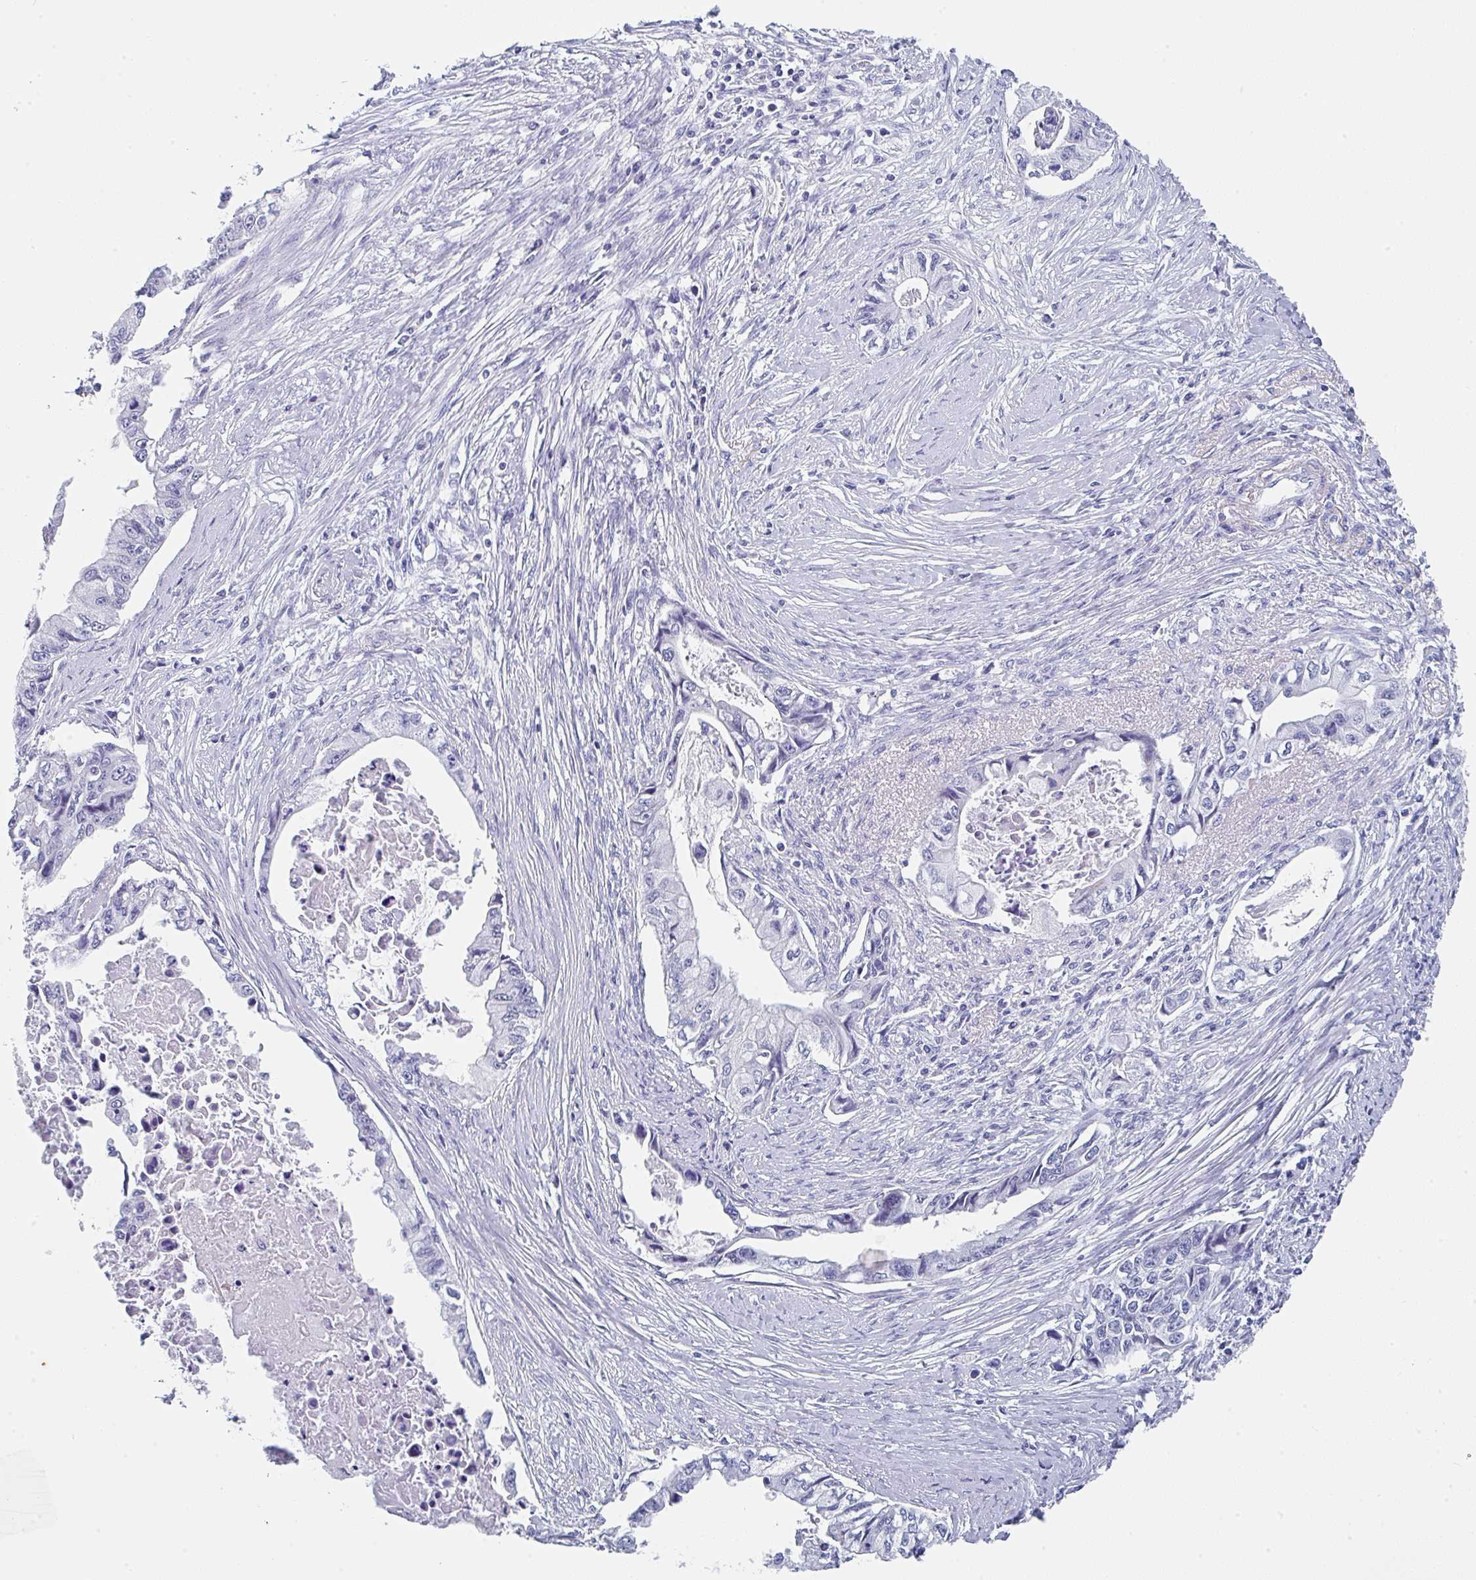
{"staining": {"intensity": "negative", "quantity": "none", "location": "none"}, "tissue": "pancreatic cancer", "cell_type": "Tumor cells", "image_type": "cancer", "snomed": [{"axis": "morphology", "description": "Adenocarcinoma, NOS"}, {"axis": "topography", "description": "Pancreas"}], "caption": "A high-resolution photomicrograph shows IHC staining of pancreatic adenocarcinoma, which demonstrates no significant expression in tumor cells. (Brightfield microscopy of DAB (3,3'-diaminobenzidine) immunohistochemistry (IHC) at high magnification).", "gene": "TNFRSF8", "patient": {"sex": "male", "age": 66}}